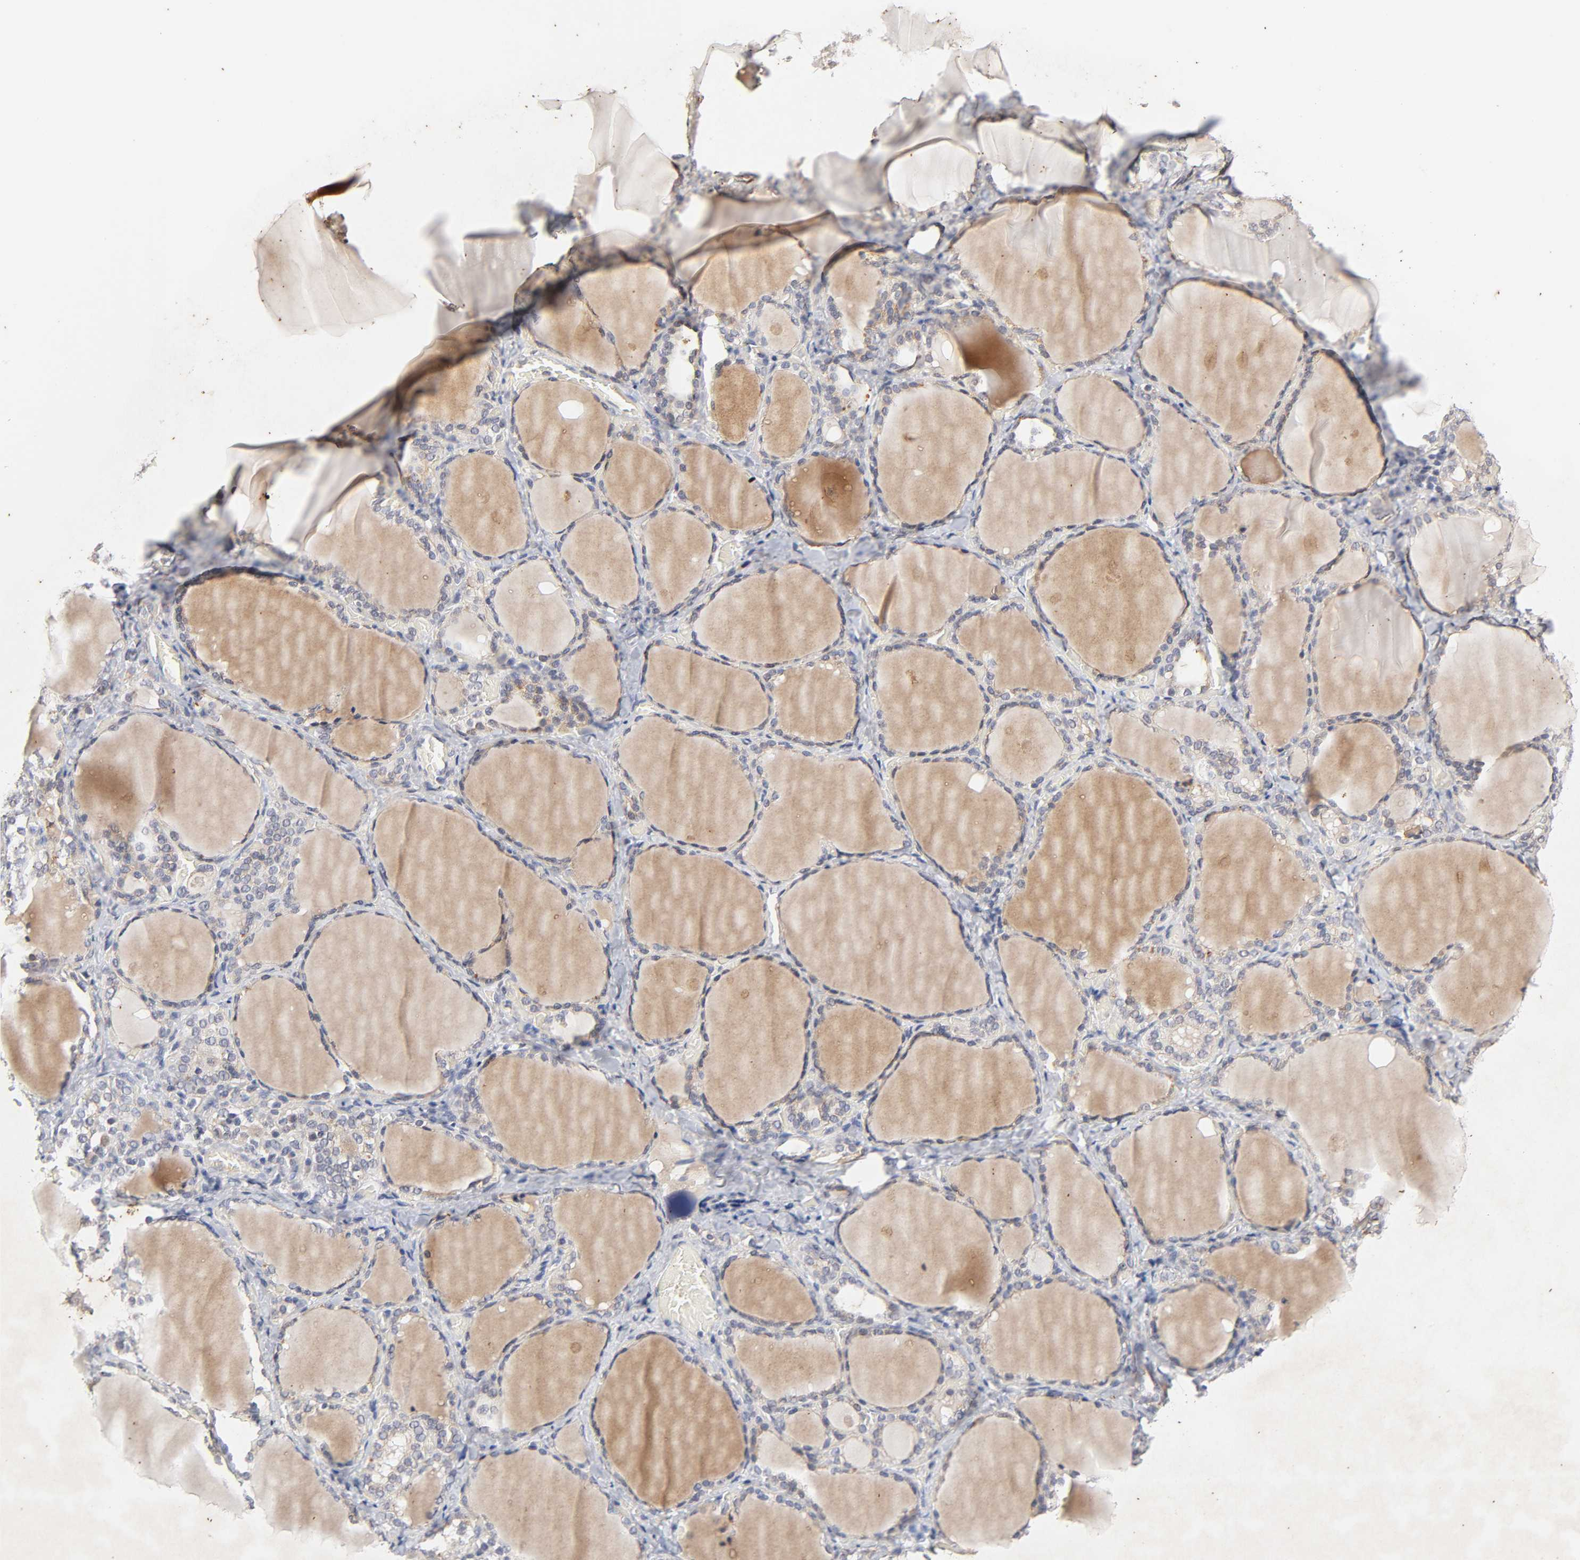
{"staining": {"intensity": "moderate", "quantity": ">75%", "location": "cytoplasmic/membranous"}, "tissue": "thyroid gland", "cell_type": "Glandular cells", "image_type": "normal", "snomed": [{"axis": "morphology", "description": "Normal tissue, NOS"}, {"axis": "morphology", "description": "Papillary adenocarcinoma, NOS"}, {"axis": "topography", "description": "Thyroid gland"}], "caption": "DAB immunohistochemical staining of normal human thyroid gland reveals moderate cytoplasmic/membranous protein staining in approximately >75% of glandular cells.", "gene": "CXADR", "patient": {"sex": "female", "age": 30}}